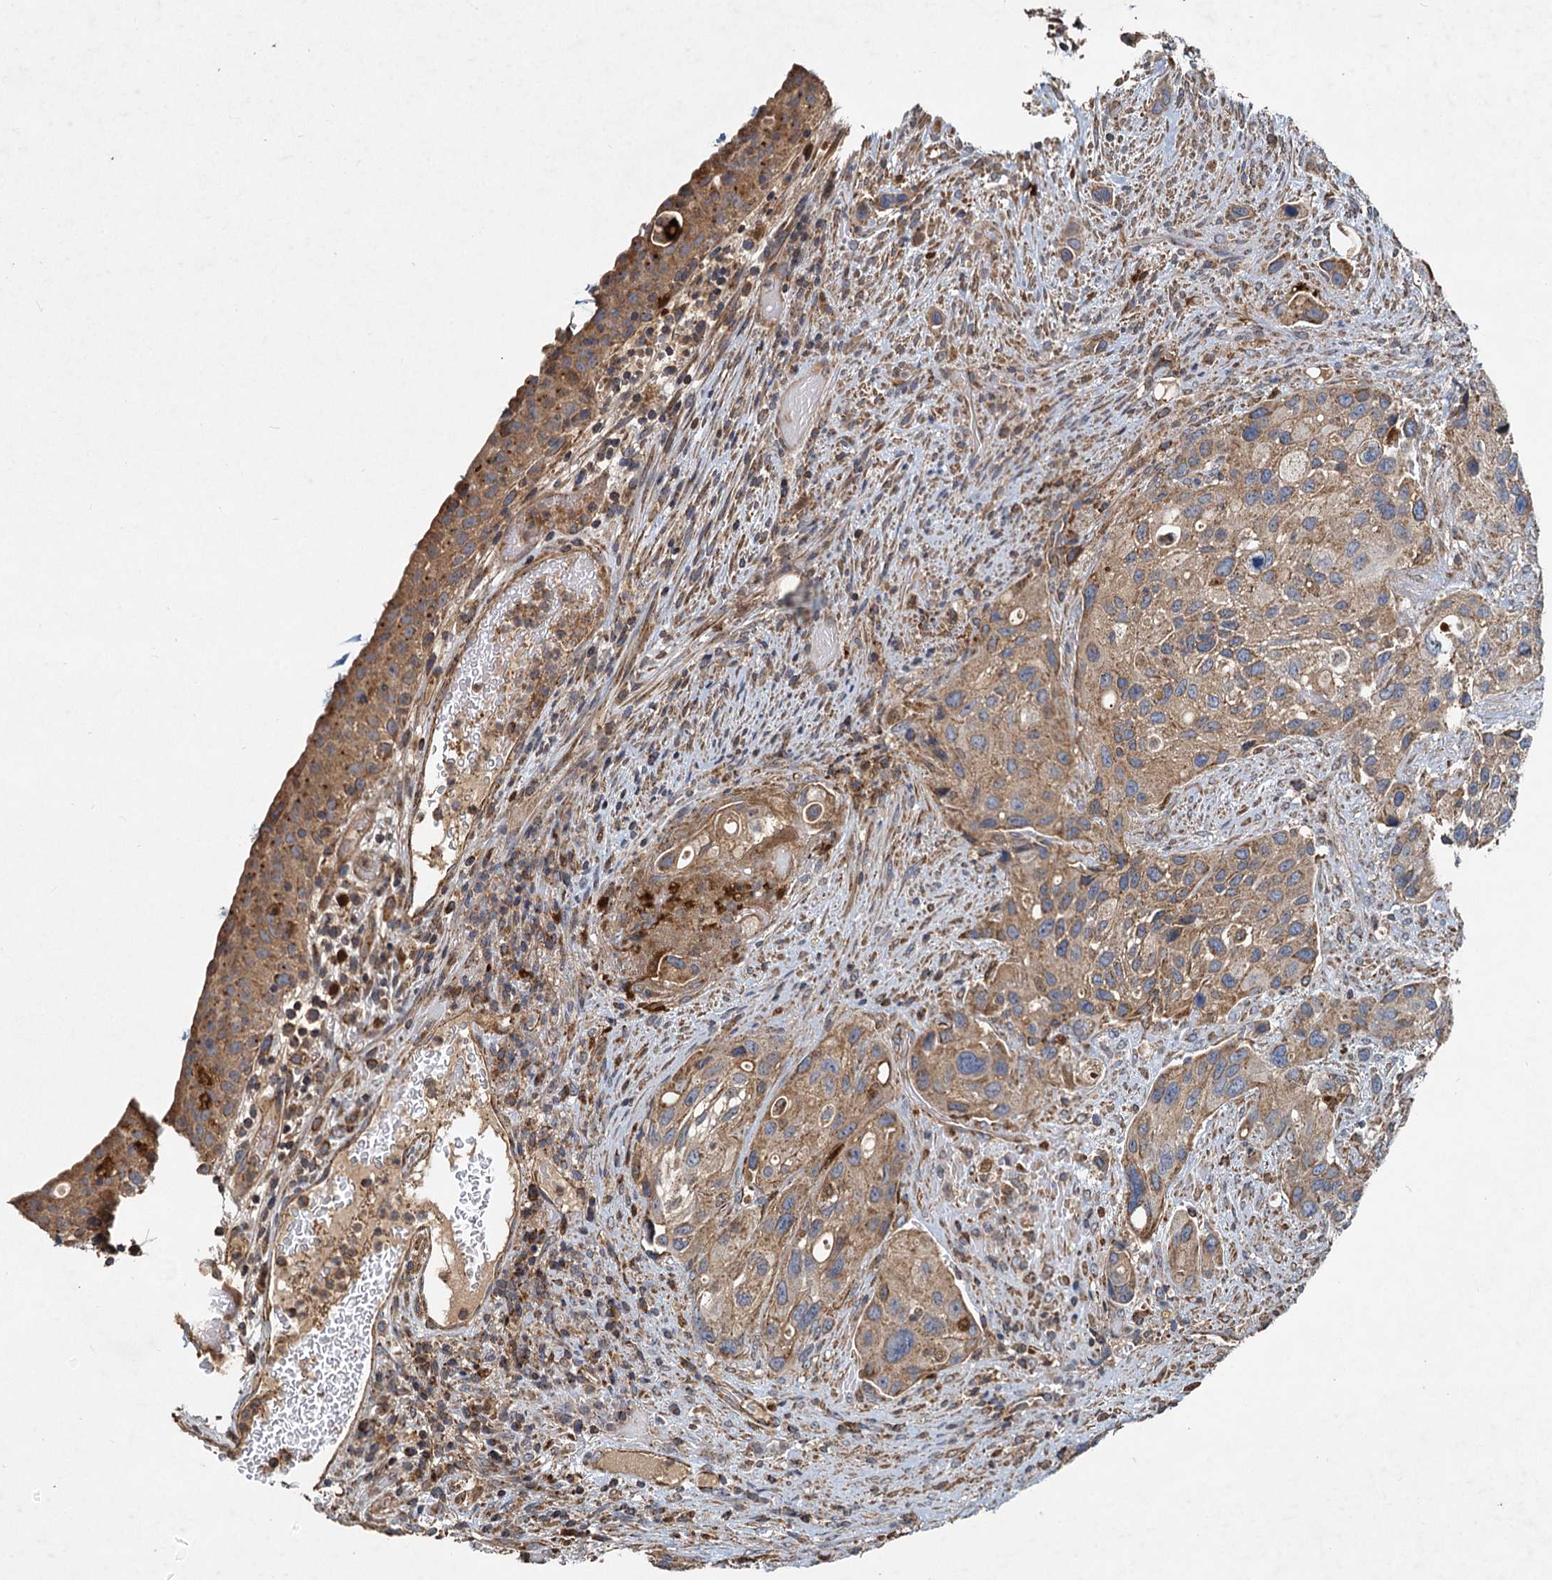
{"staining": {"intensity": "moderate", "quantity": ">75%", "location": "cytoplasmic/membranous"}, "tissue": "urothelial cancer", "cell_type": "Tumor cells", "image_type": "cancer", "snomed": [{"axis": "morphology", "description": "Normal tissue, NOS"}, {"axis": "morphology", "description": "Urothelial carcinoma, High grade"}, {"axis": "topography", "description": "Vascular tissue"}, {"axis": "topography", "description": "Urinary bladder"}], "caption": "Brown immunohistochemical staining in urothelial cancer shows moderate cytoplasmic/membranous staining in about >75% of tumor cells. (Brightfield microscopy of DAB IHC at high magnification).", "gene": "SDS", "patient": {"sex": "female", "age": 56}}